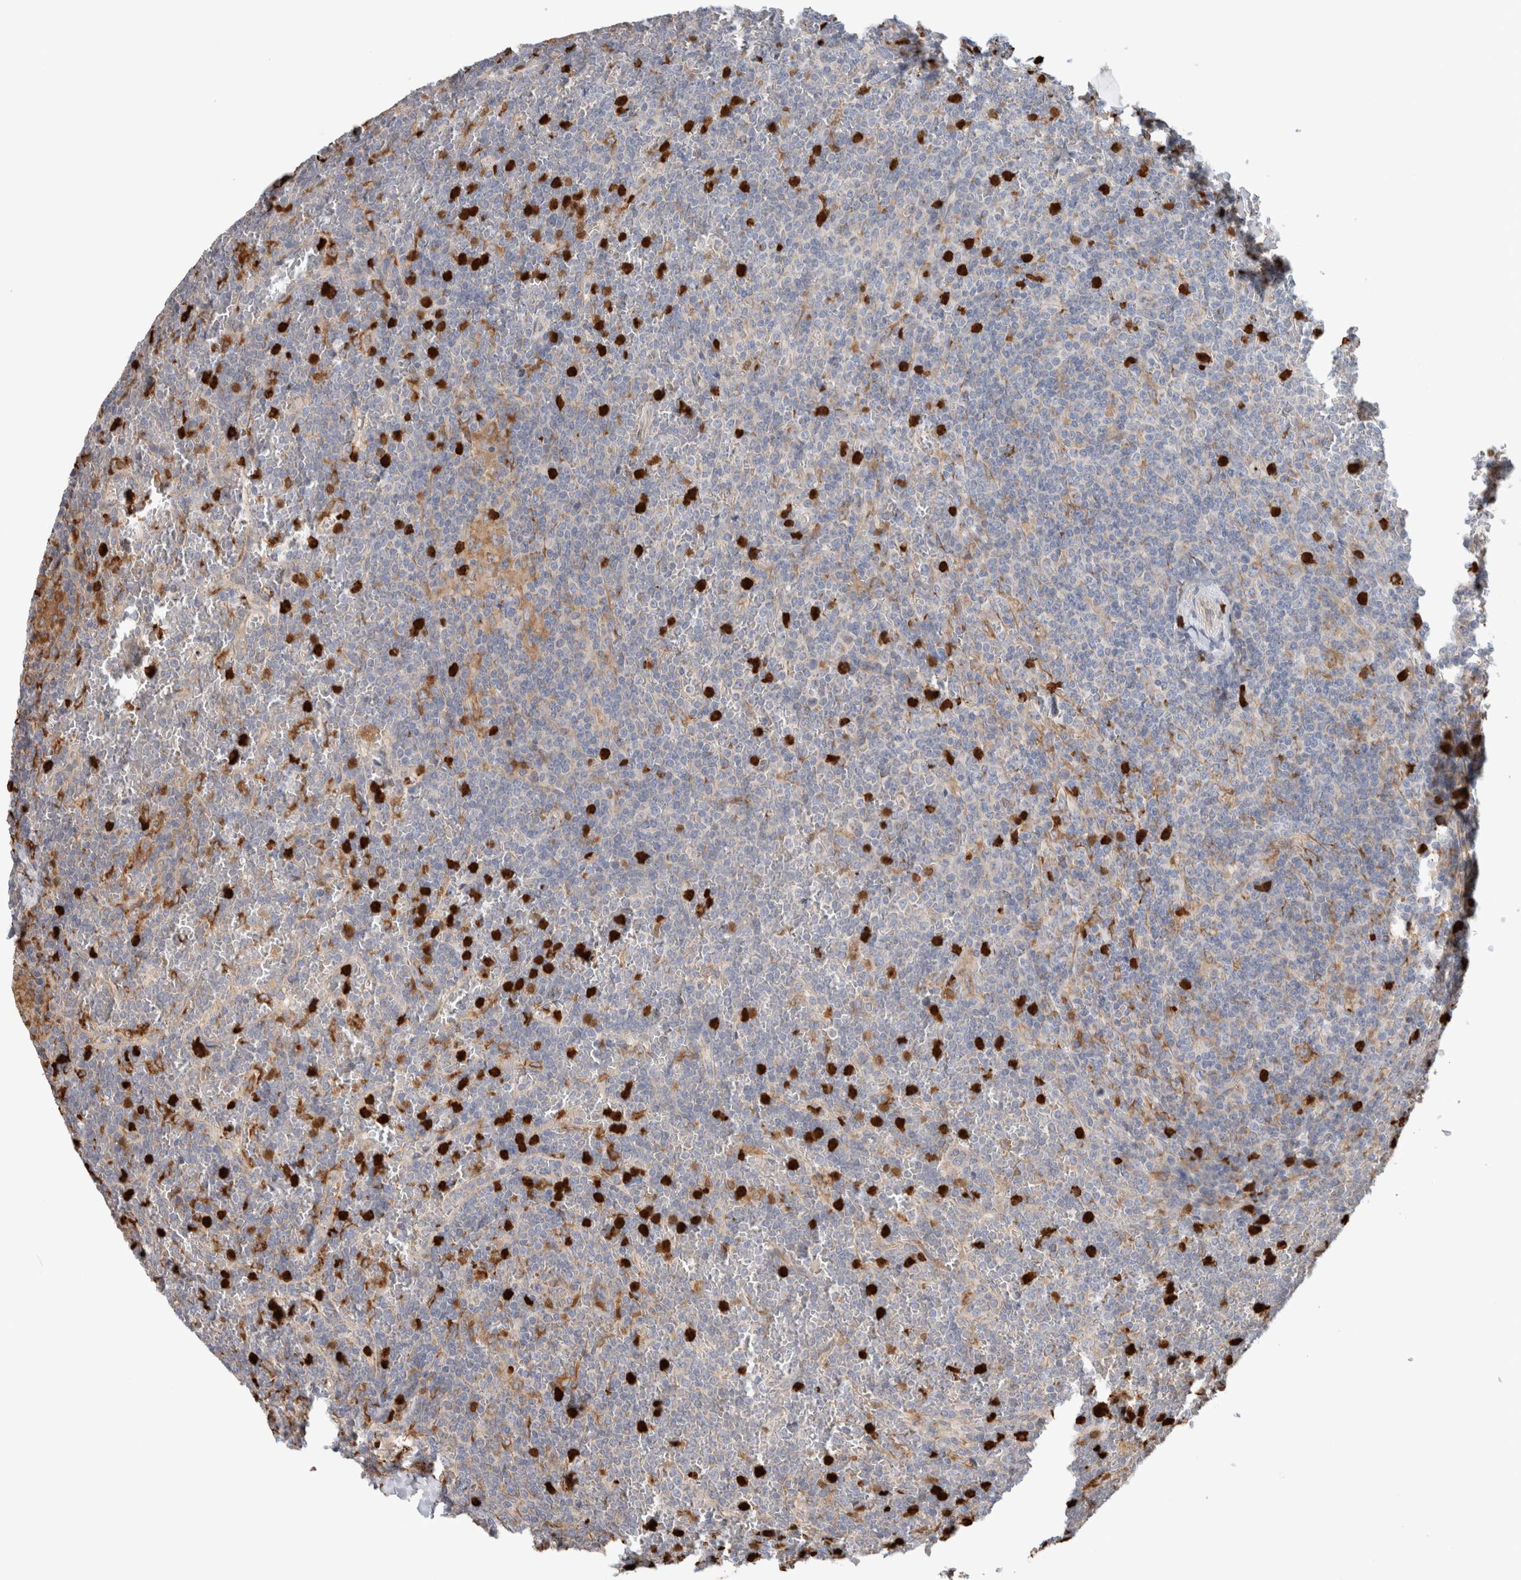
{"staining": {"intensity": "negative", "quantity": "none", "location": "none"}, "tissue": "lymphoma", "cell_type": "Tumor cells", "image_type": "cancer", "snomed": [{"axis": "morphology", "description": "Malignant lymphoma, non-Hodgkin's type, Low grade"}, {"axis": "topography", "description": "Spleen"}], "caption": "This is a image of immunohistochemistry (IHC) staining of lymphoma, which shows no staining in tumor cells. The staining is performed using DAB (3,3'-diaminobenzidine) brown chromogen with nuclei counter-stained in using hematoxylin.", "gene": "P4HA1", "patient": {"sex": "female", "age": 19}}